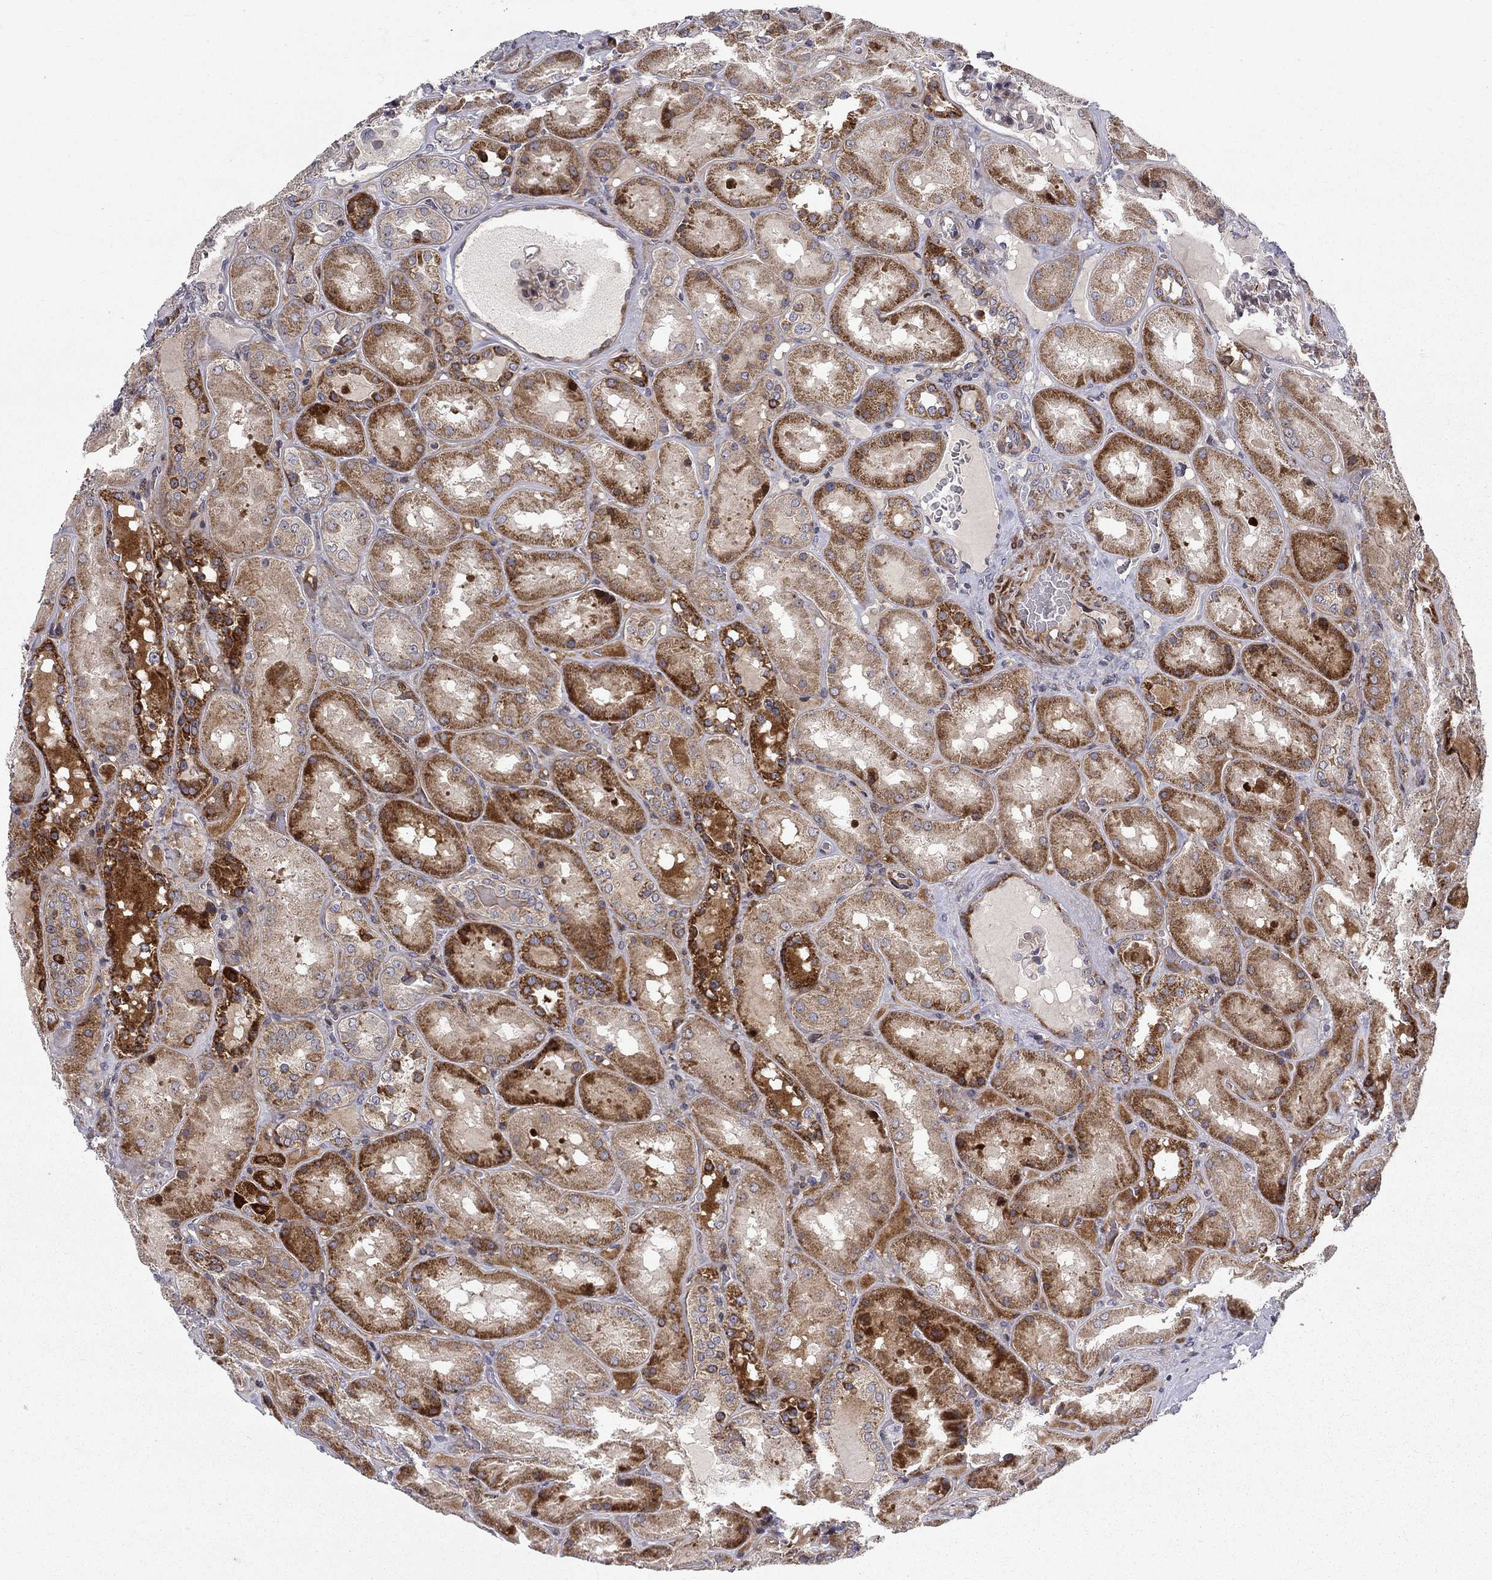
{"staining": {"intensity": "moderate", "quantity": "<25%", "location": "cytoplasmic/membranous"}, "tissue": "kidney", "cell_type": "Cells in glomeruli", "image_type": "normal", "snomed": [{"axis": "morphology", "description": "Normal tissue, NOS"}, {"axis": "topography", "description": "Kidney"}], "caption": "Brown immunohistochemical staining in unremarkable human kidney exhibits moderate cytoplasmic/membranous expression in approximately <25% of cells in glomeruli.", "gene": "MIOS", "patient": {"sex": "male", "age": 73}}